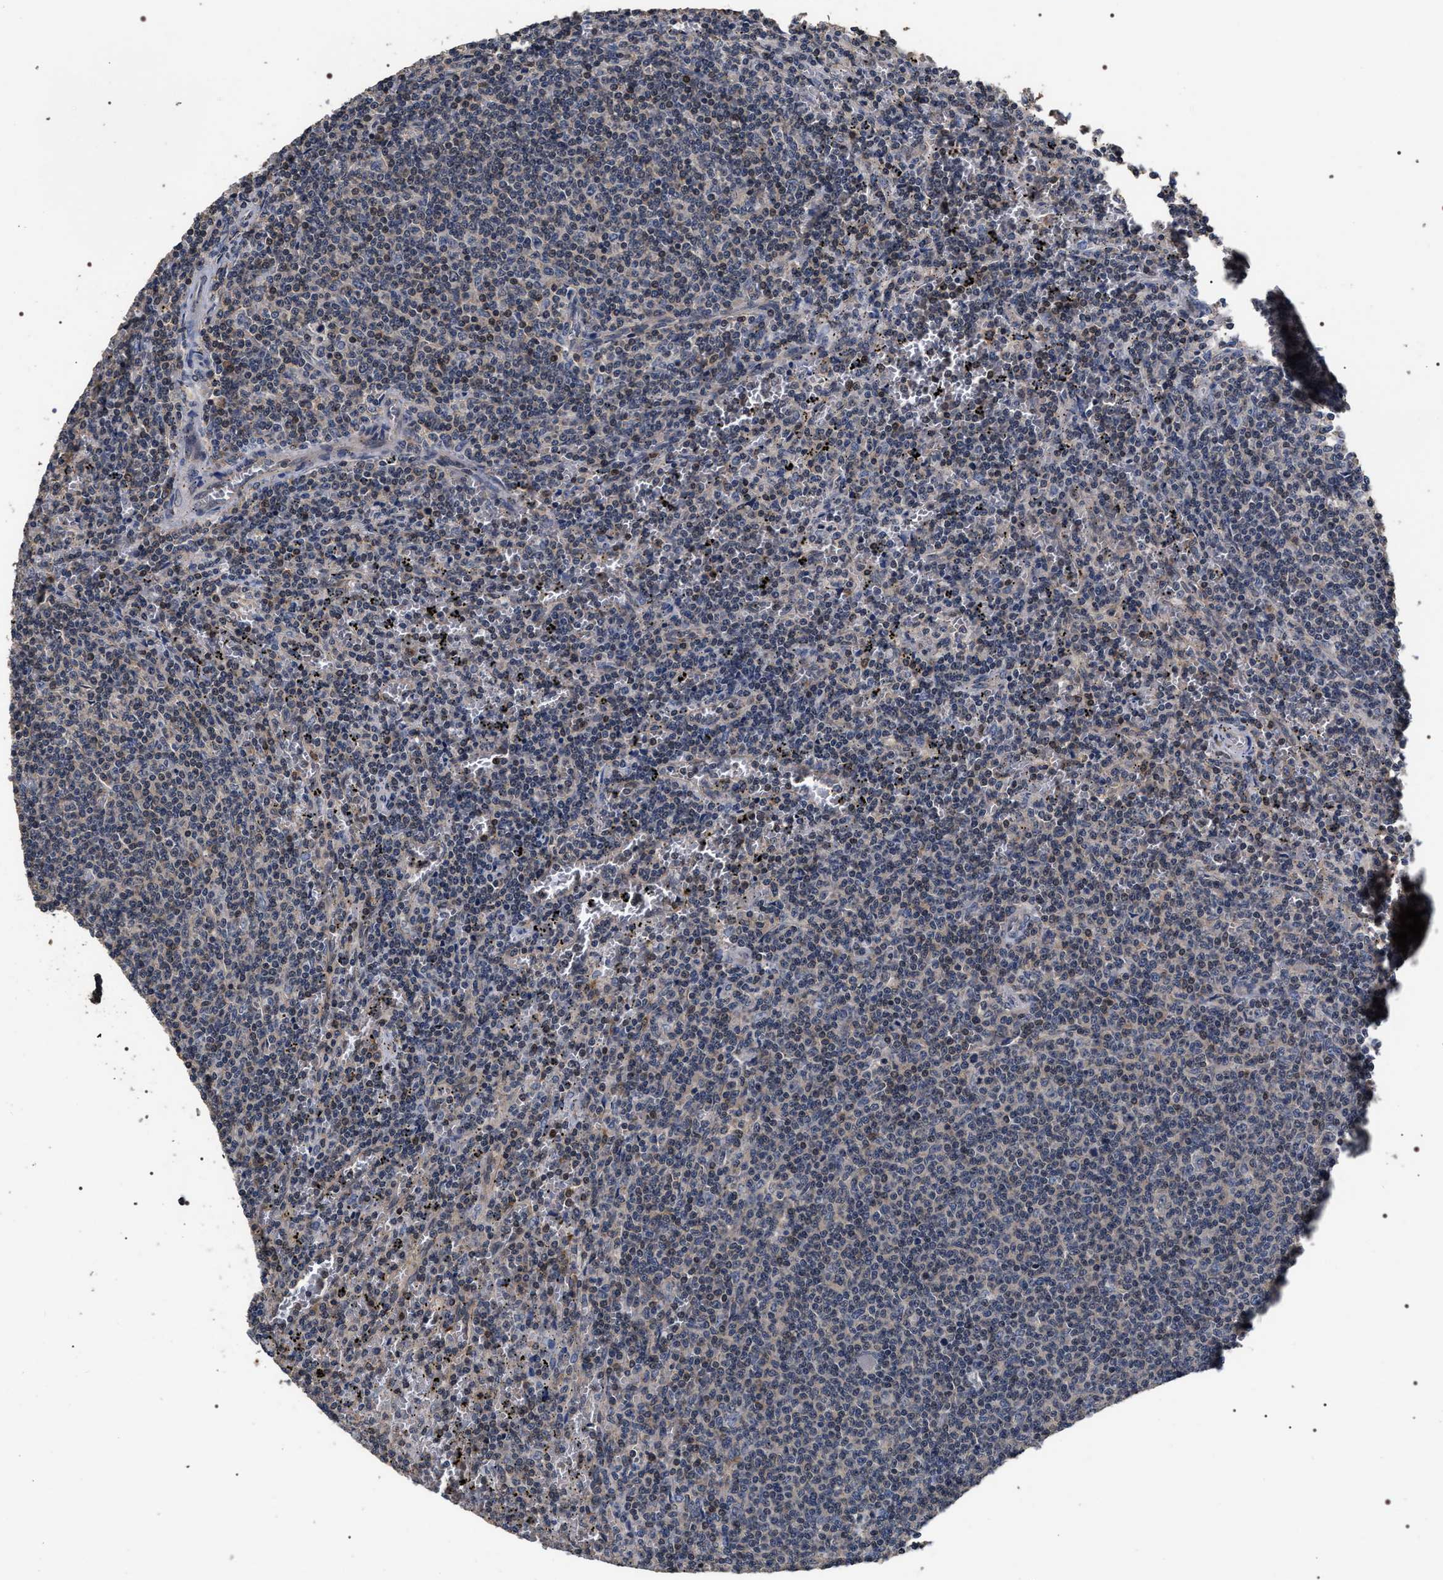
{"staining": {"intensity": "negative", "quantity": "none", "location": "none"}, "tissue": "lymphoma", "cell_type": "Tumor cells", "image_type": "cancer", "snomed": [{"axis": "morphology", "description": "Malignant lymphoma, non-Hodgkin's type, Low grade"}, {"axis": "topography", "description": "Spleen"}], "caption": "Immunohistochemical staining of human lymphoma displays no significant expression in tumor cells. (Brightfield microscopy of DAB immunohistochemistry at high magnification).", "gene": "UPF3A", "patient": {"sex": "female", "age": 50}}